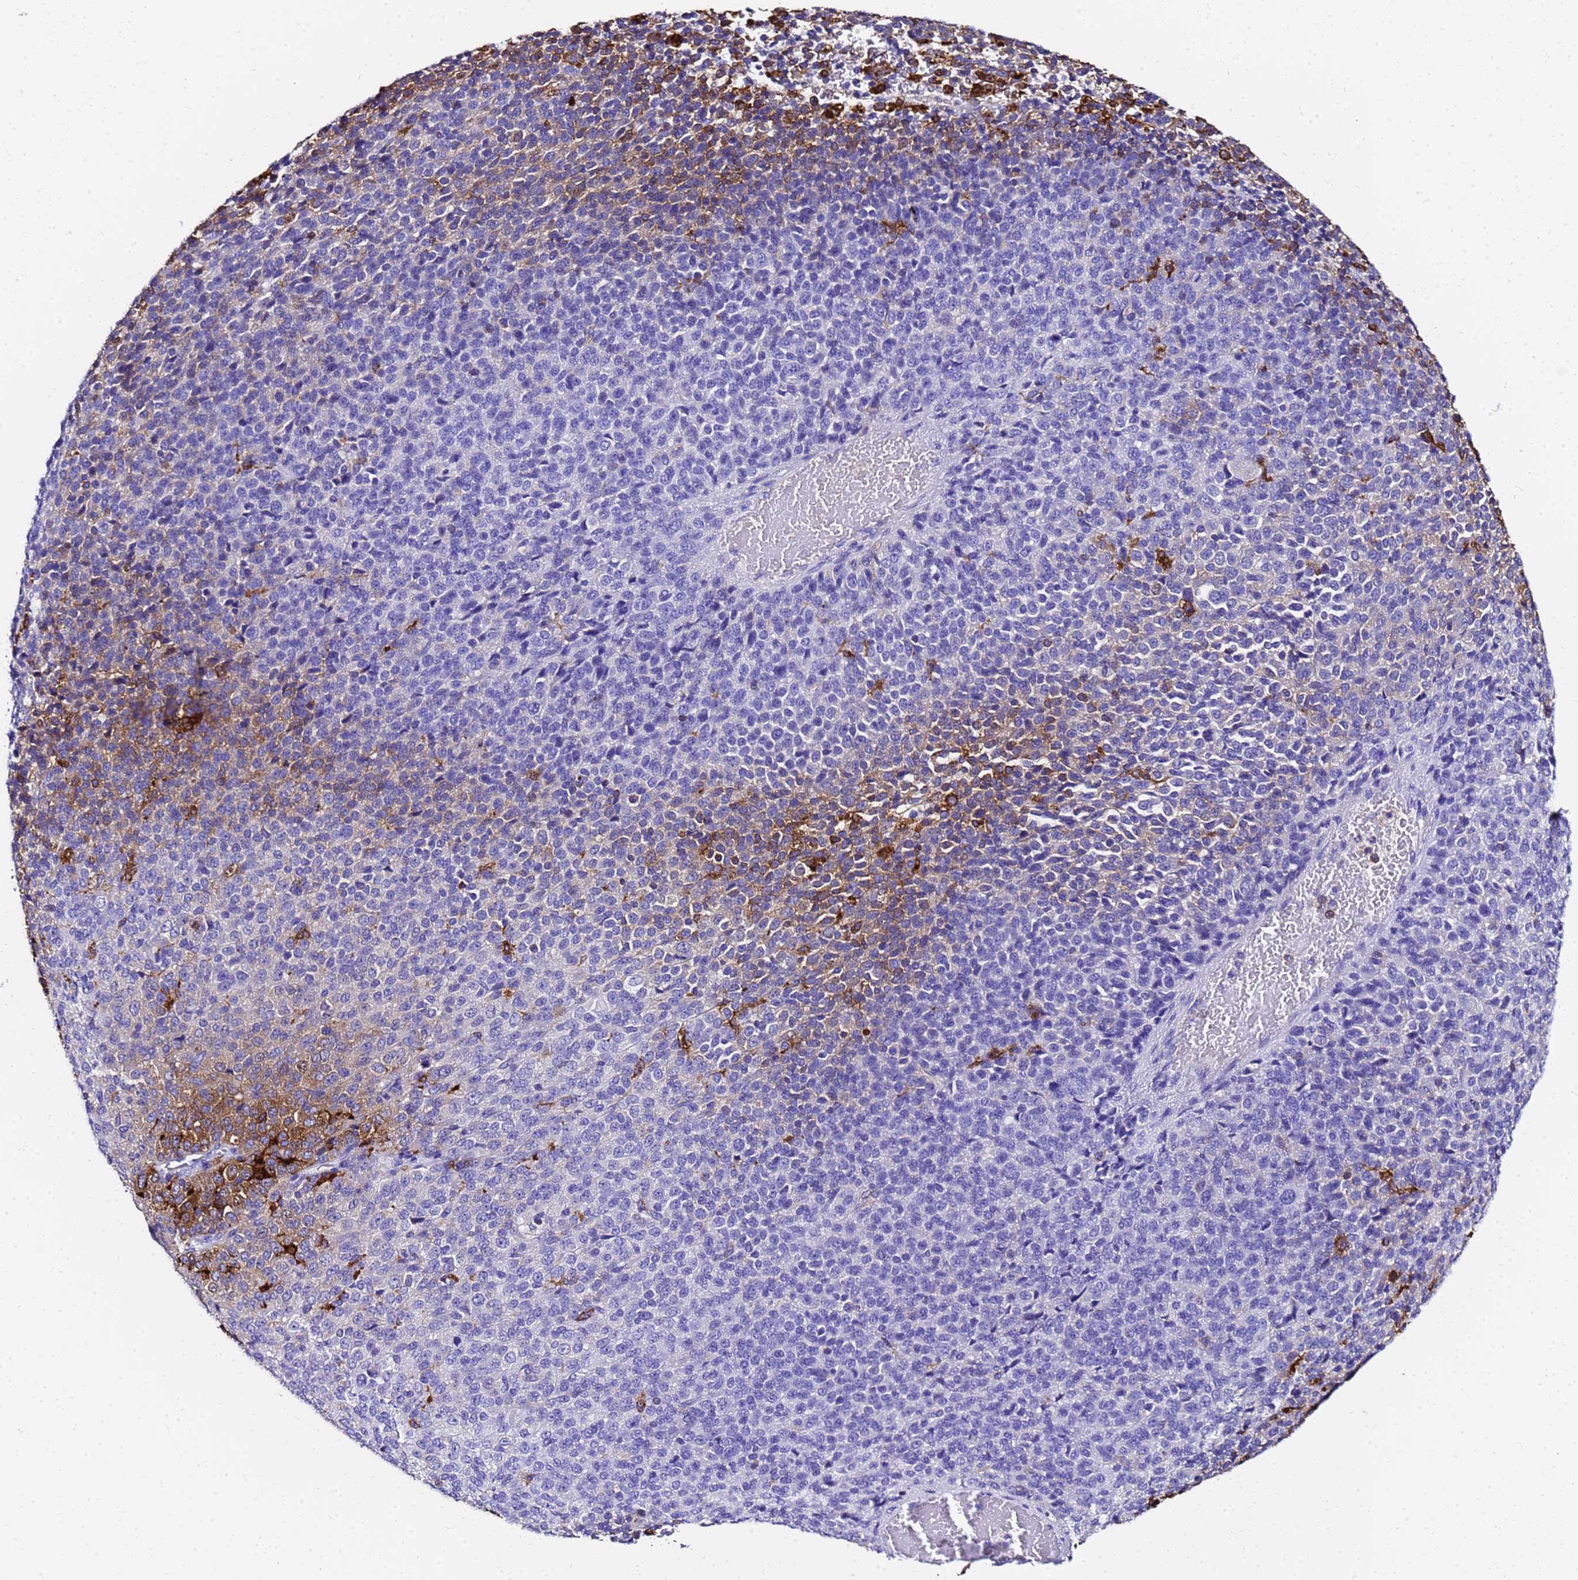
{"staining": {"intensity": "moderate", "quantity": "<25%", "location": "cytoplasmic/membranous"}, "tissue": "melanoma", "cell_type": "Tumor cells", "image_type": "cancer", "snomed": [{"axis": "morphology", "description": "Malignant melanoma, Metastatic site"}, {"axis": "topography", "description": "Brain"}], "caption": "Immunohistochemistry (IHC) staining of melanoma, which displays low levels of moderate cytoplasmic/membranous expression in approximately <25% of tumor cells indicating moderate cytoplasmic/membranous protein staining. The staining was performed using DAB (brown) for protein detection and nuclei were counterstained in hematoxylin (blue).", "gene": "FTL", "patient": {"sex": "female", "age": 56}}